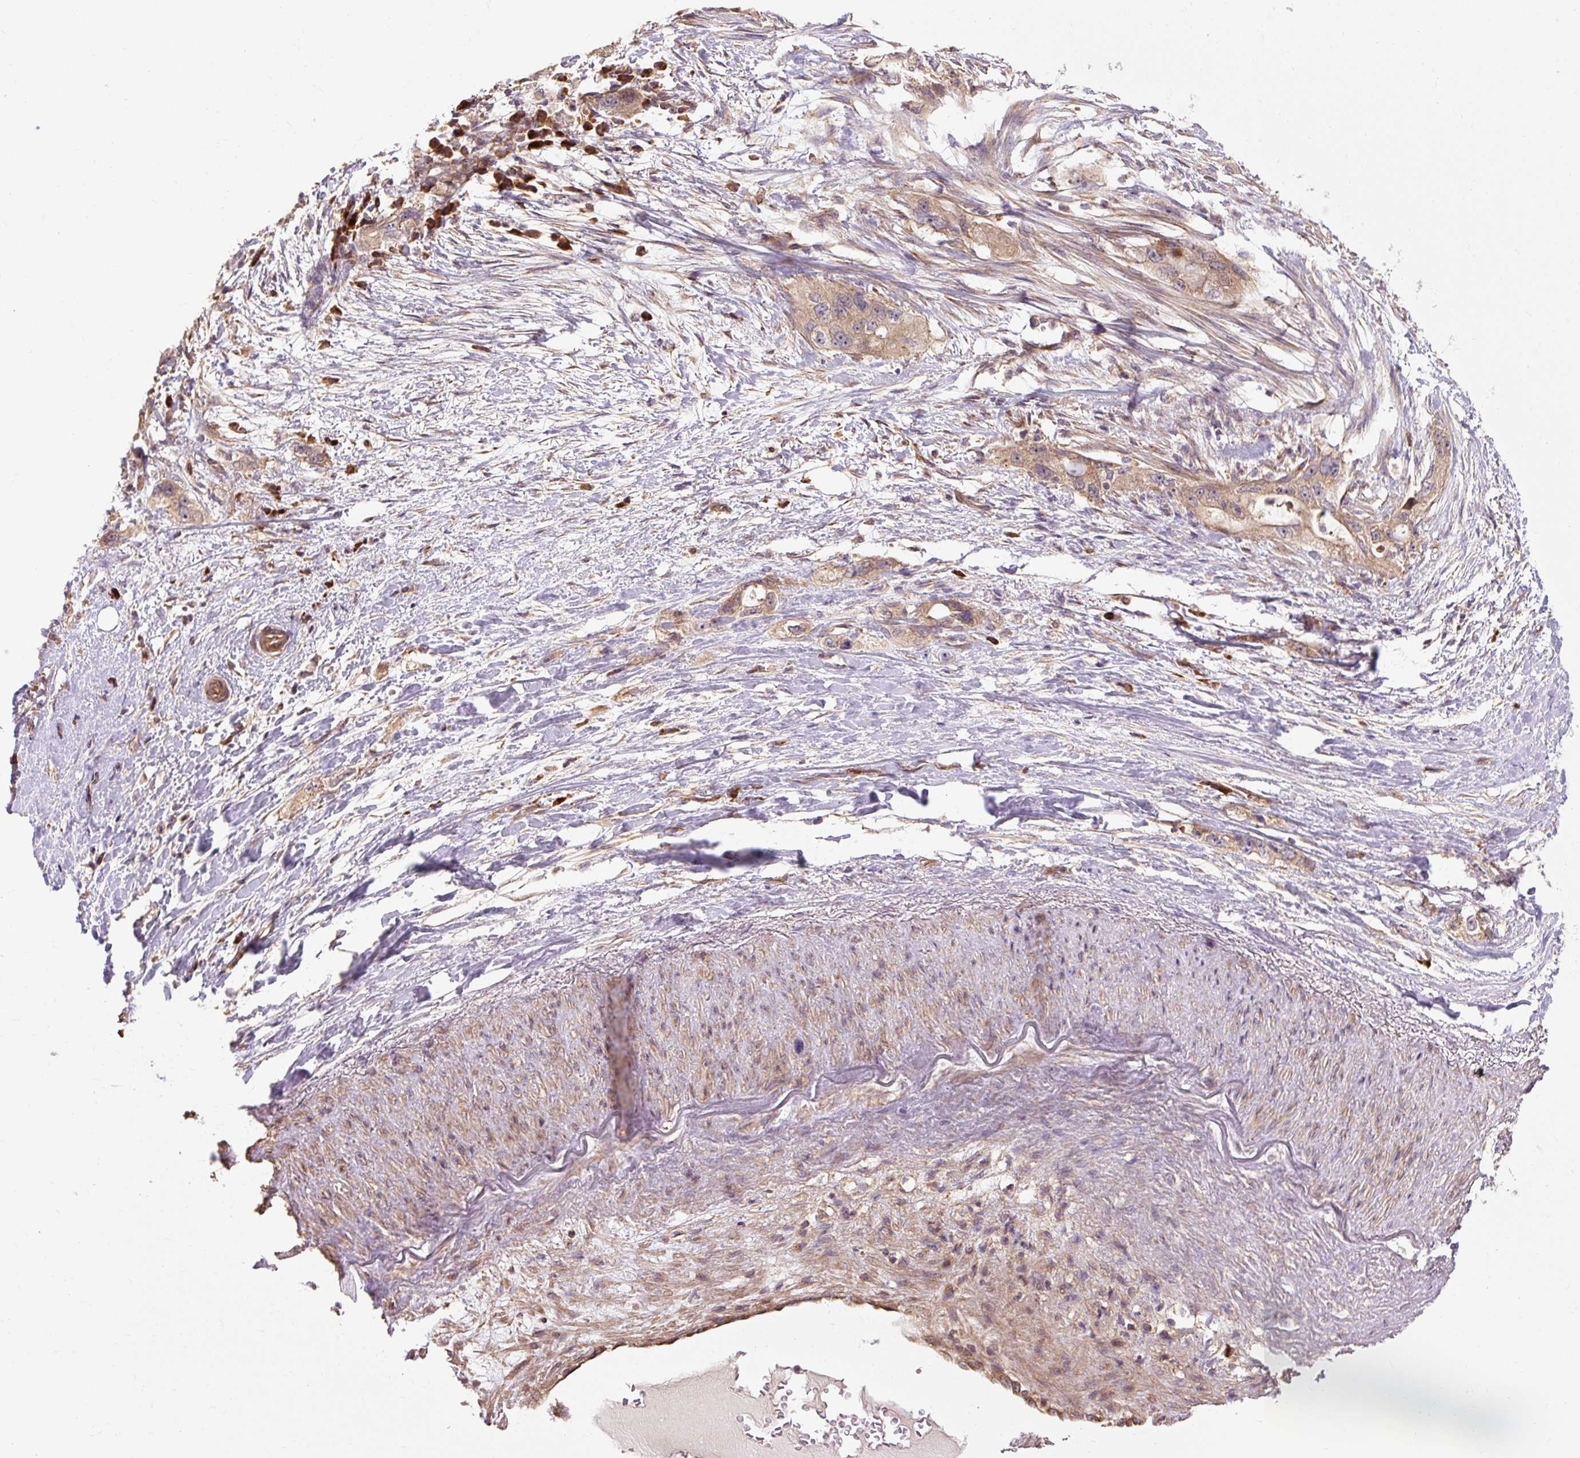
{"staining": {"intensity": "moderate", "quantity": ">75%", "location": "cytoplasmic/membranous"}, "tissue": "pancreatic cancer", "cell_type": "Tumor cells", "image_type": "cancer", "snomed": [{"axis": "morphology", "description": "Adenocarcinoma, NOS"}, {"axis": "topography", "description": "Pancreas"}], "caption": "A photomicrograph of human adenocarcinoma (pancreatic) stained for a protein shows moderate cytoplasmic/membranous brown staining in tumor cells.", "gene": "FLRT1", "patient": {"sex": "female", "age": 73}}